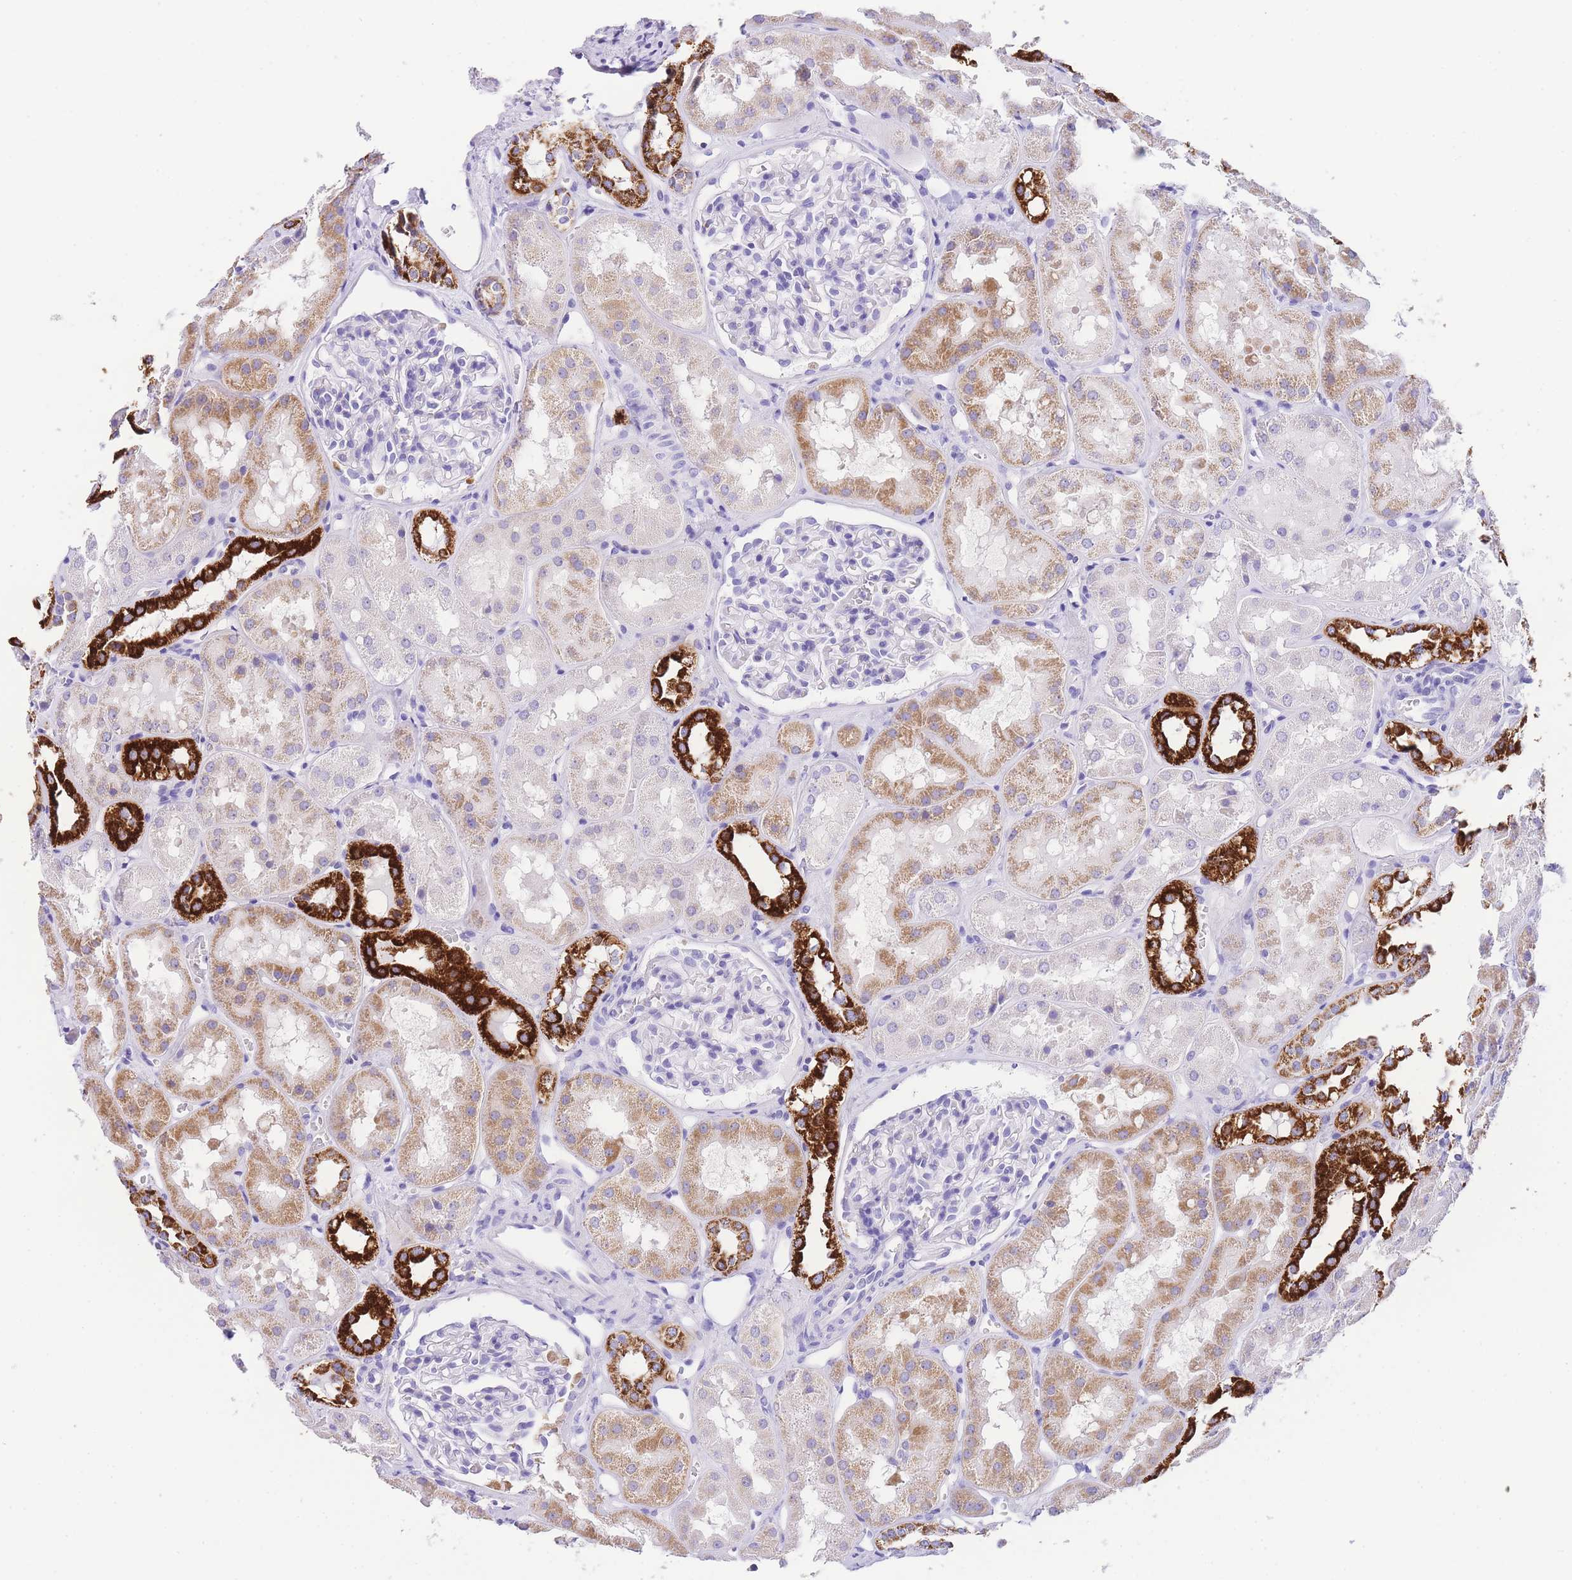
{"staining": {"intensity": "negative", "quantity": "none", "location": "none"}, "tissue": "kidney", "cell_type": "Cells in glomeruli", "image_type": "normal", "snomed": [{"axis": "morphology", "description": "Normal tissue, NOS"}, {"axis": "topography", "description": "Kidney"}], "caption": "Cells in glomeruli show no significant staining in normal kidney. (Immunohistochemistry (ihc), brightfield microscopy, high magnification).", "gene": "NKD2", "patient": {"sex": "male", "age": 16}}